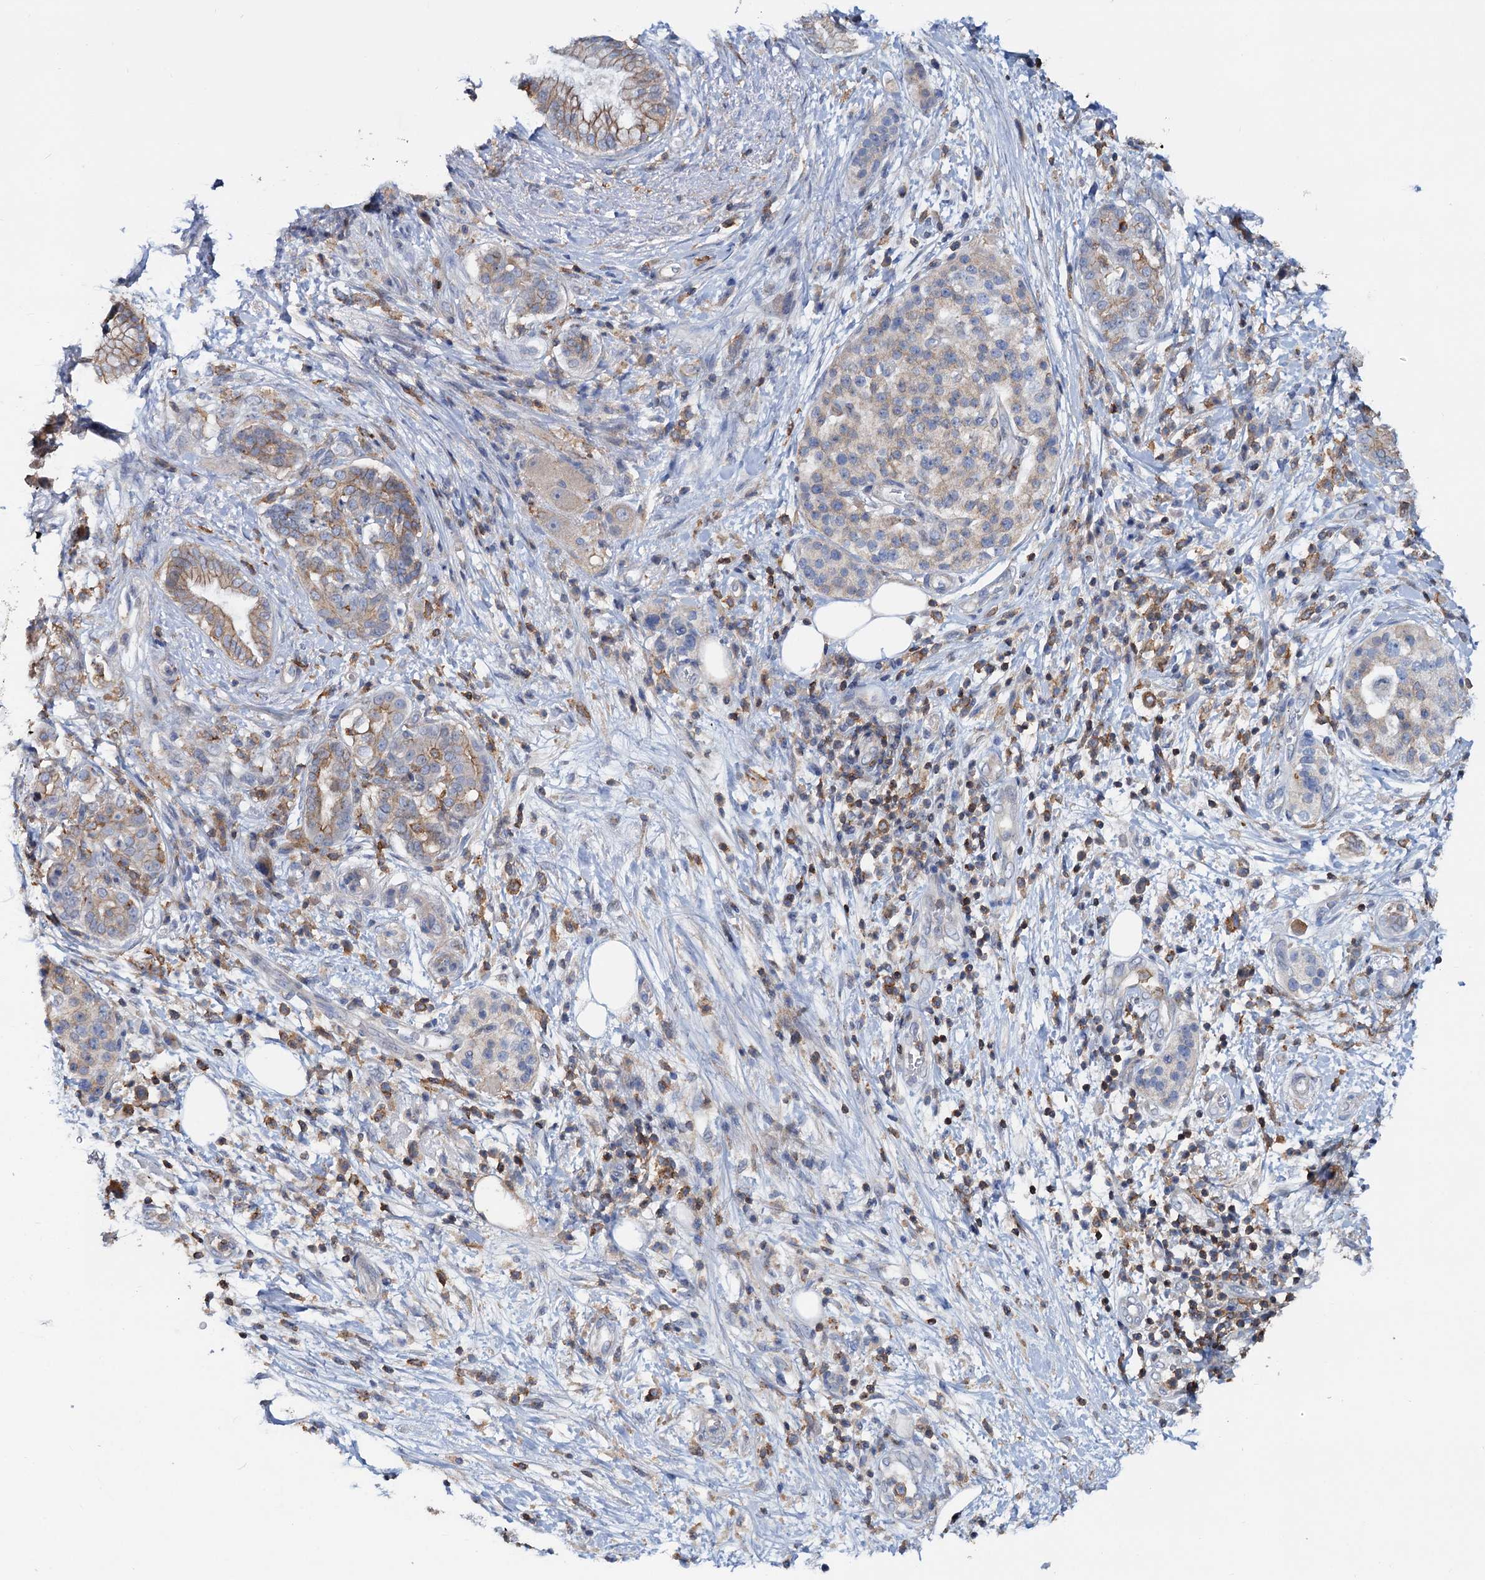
{"staining": {"intensity": "moderate", "quantity": "<25%", "location": "cytoplasmic/membranous"}, "tissue": "pancreatic cancer", "cell_type": "Tumor cells", "image_type": "cancer", "snomed": [{"axis": "morphology", "description": "Adenocarcinoma, NOS"}, {"axis": "topography", "description": "Pancreas"}], "caption": "Moderate cytoplasmic/membranous staining is seen in about <25% of tumor cells in pancreatic adenocarcinoma.", "gene": "LRCH4", "patient": {"sex": "female", "age": 73}}